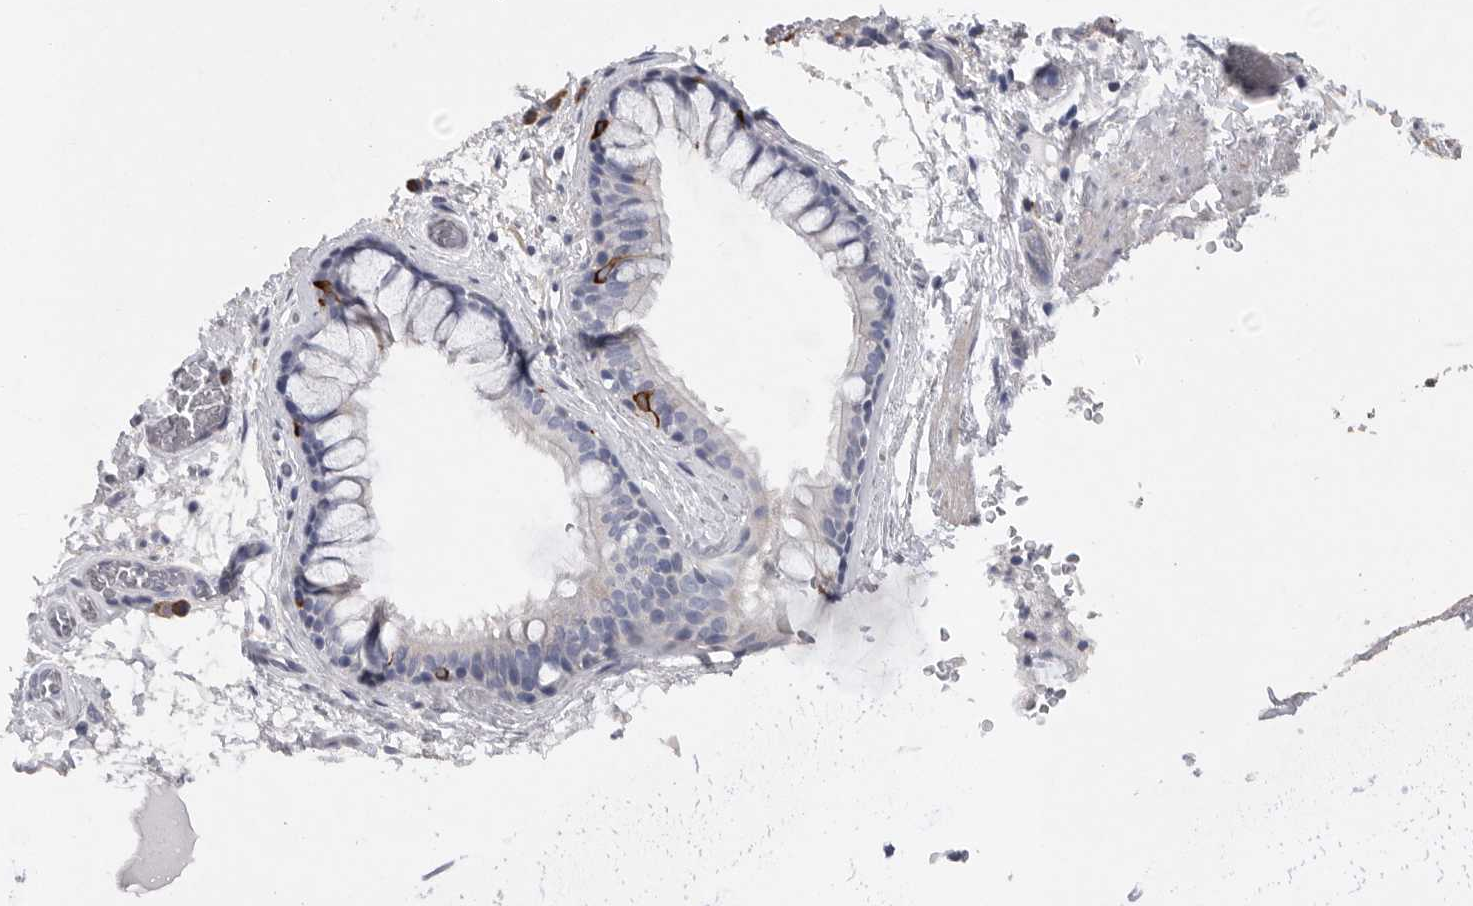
{"staining": {"intensity": "negative", "quantity": "none", "location": "none"}, "tissue": "bronchus", "cell_type": "Respiratory epithelial cells", "image_type": "normal", "snomed": [{"axis": "morphology", "description": "Normal tissue, NOS"}, {"axis": "topography", "description": "Cartilage tissue"}], "caption": "IHC of normal bronchus shows no staining in respiratory epithelial cells. (Brightfield microscopy of DAB (3,3'-diaminobenzidine) IHC at high magnification).", "gene": "EDEM3", "patient": {"sex": "female", "age": 63}}